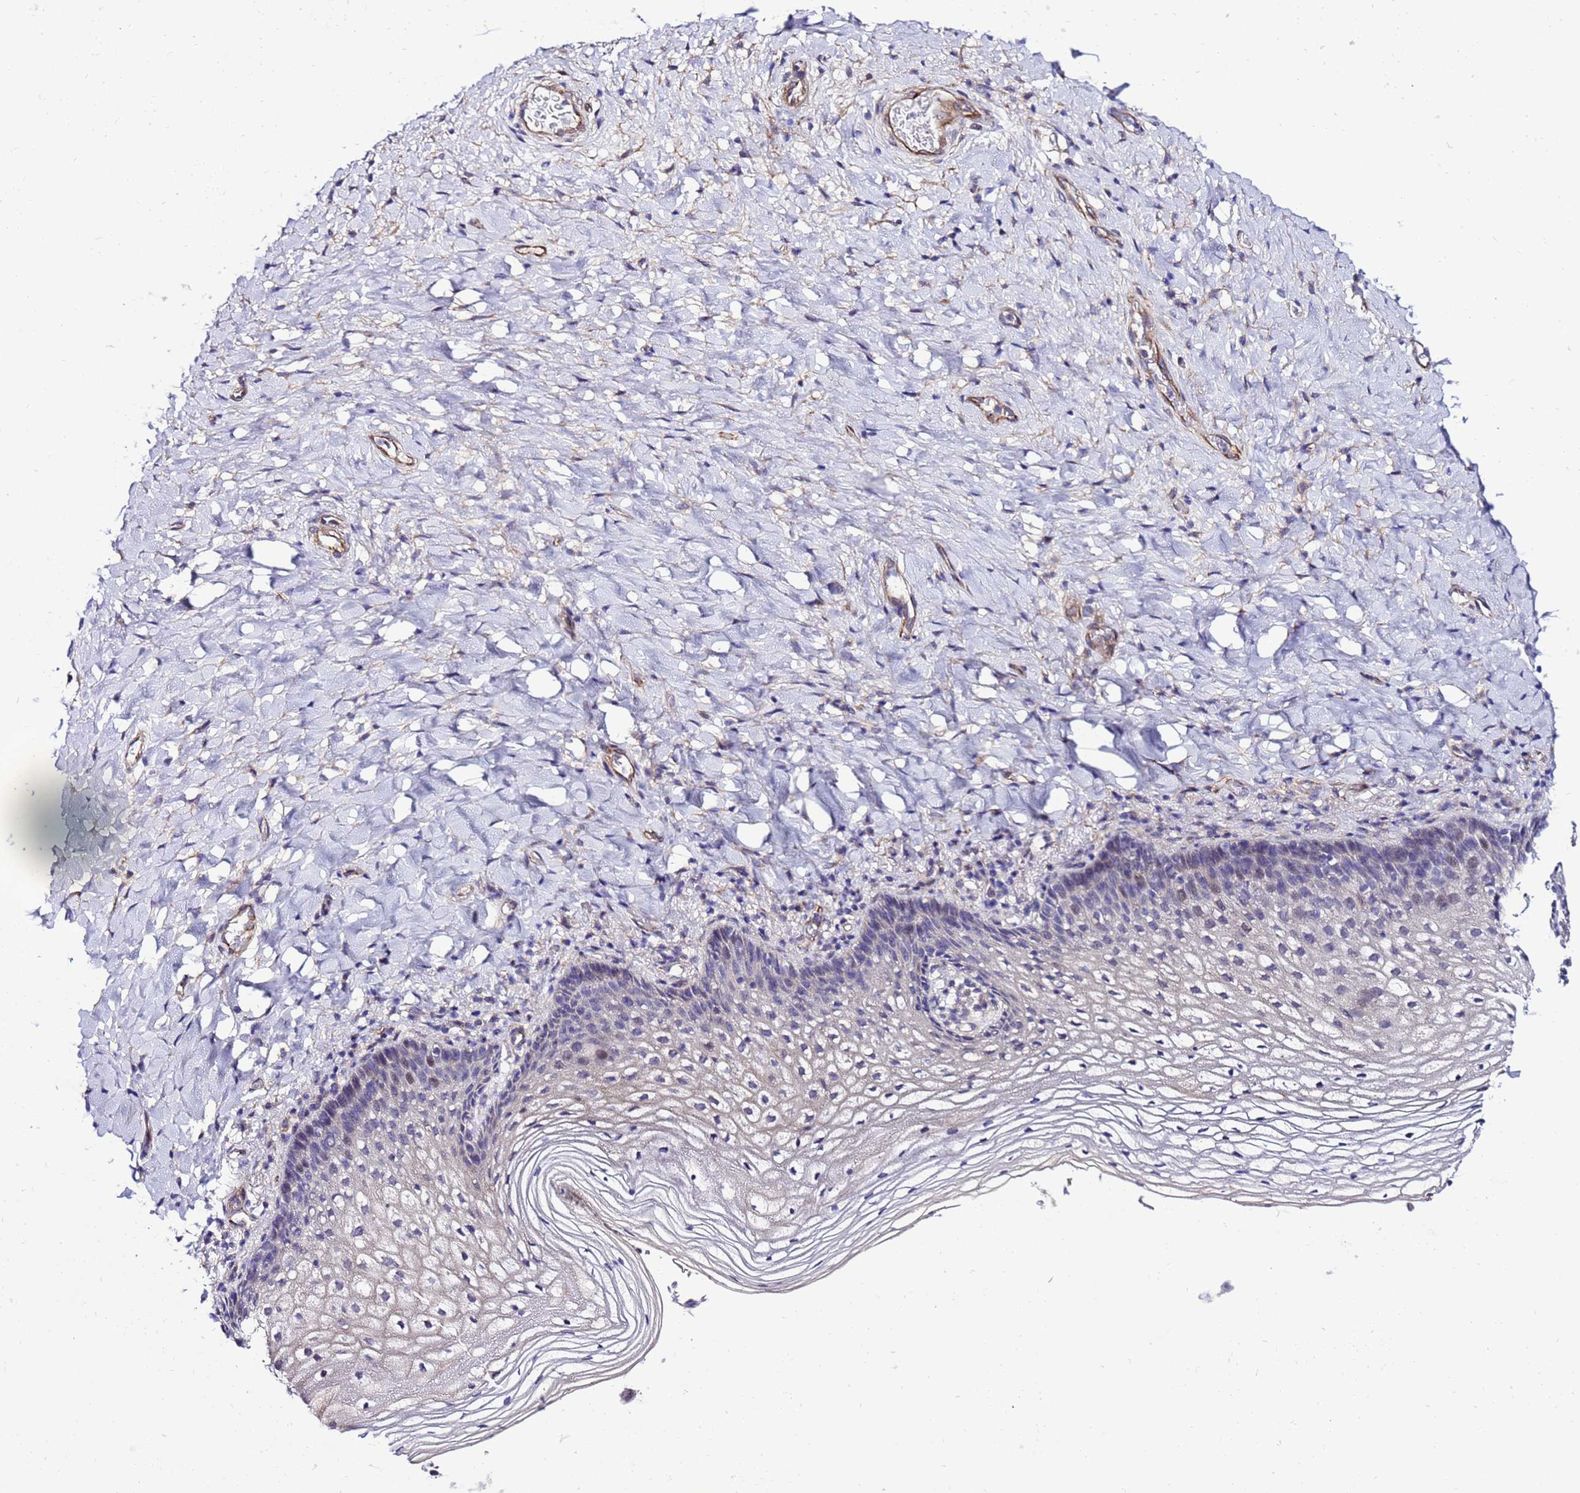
{"staining": {"intensity": "negative", "quantity": "none", "location": "none"}, "tissue": "vagina", "cell_type": "Squamous epithelial cells", "image_type": "normal", "snomed": [{"axis": "morphology", "description": "Normal tissue, NOS"}, {"axis": "topography", "description": "Vagina"}], "caption": "Immunohistochemistry of unremarkable human vagina displays no positivity in squamous epithelial cells. The staining is performed using DAB (3,3'-diaminobenzidine) brown chromogen with nuclei counter-stained in using hematoxylin.", "gene": "GZF1", "patient": {"sex": "female", "age": 60}}